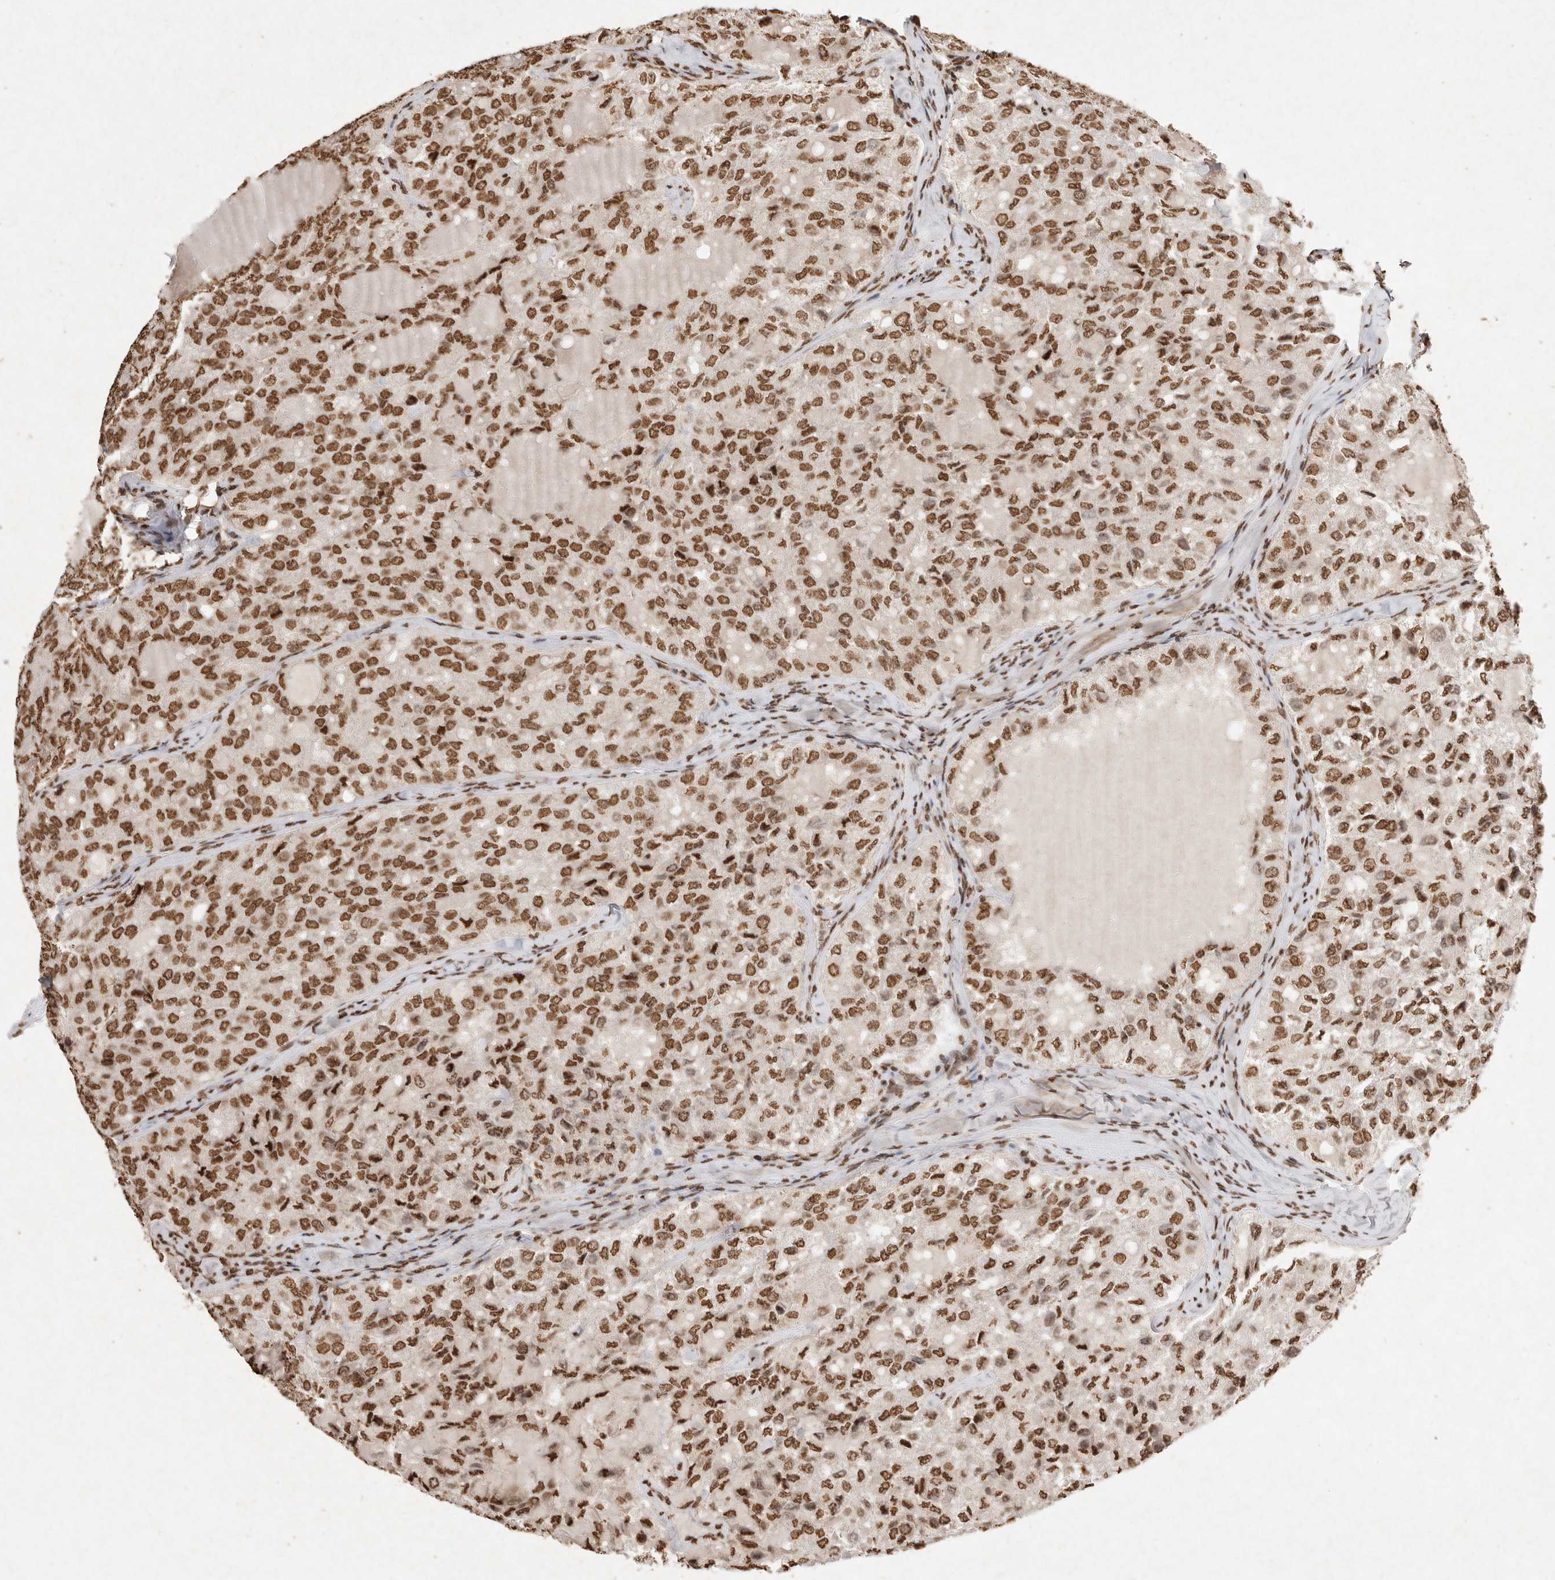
{"staining": {"intensity": "moderate", "quantity": ">75%", "location": "nuclear"}, "tissue": "thyroid cancer", "cell_type": "Tumor cells", "image_type": "cancer", "snomed": [{"axis": "morphology", "description": "Follicular adenoma carcinoma, NOS"}, {"axis": "topography", "description": "Thyroid gland"}], "caption": "A brown stain labels moderate nuclear staining of a protein in thyroid cancer (follicular adenoma carcinoma) tumor cells.", "gene": "NKX3-2", "patient": {"sex": "male", "age": 75}}